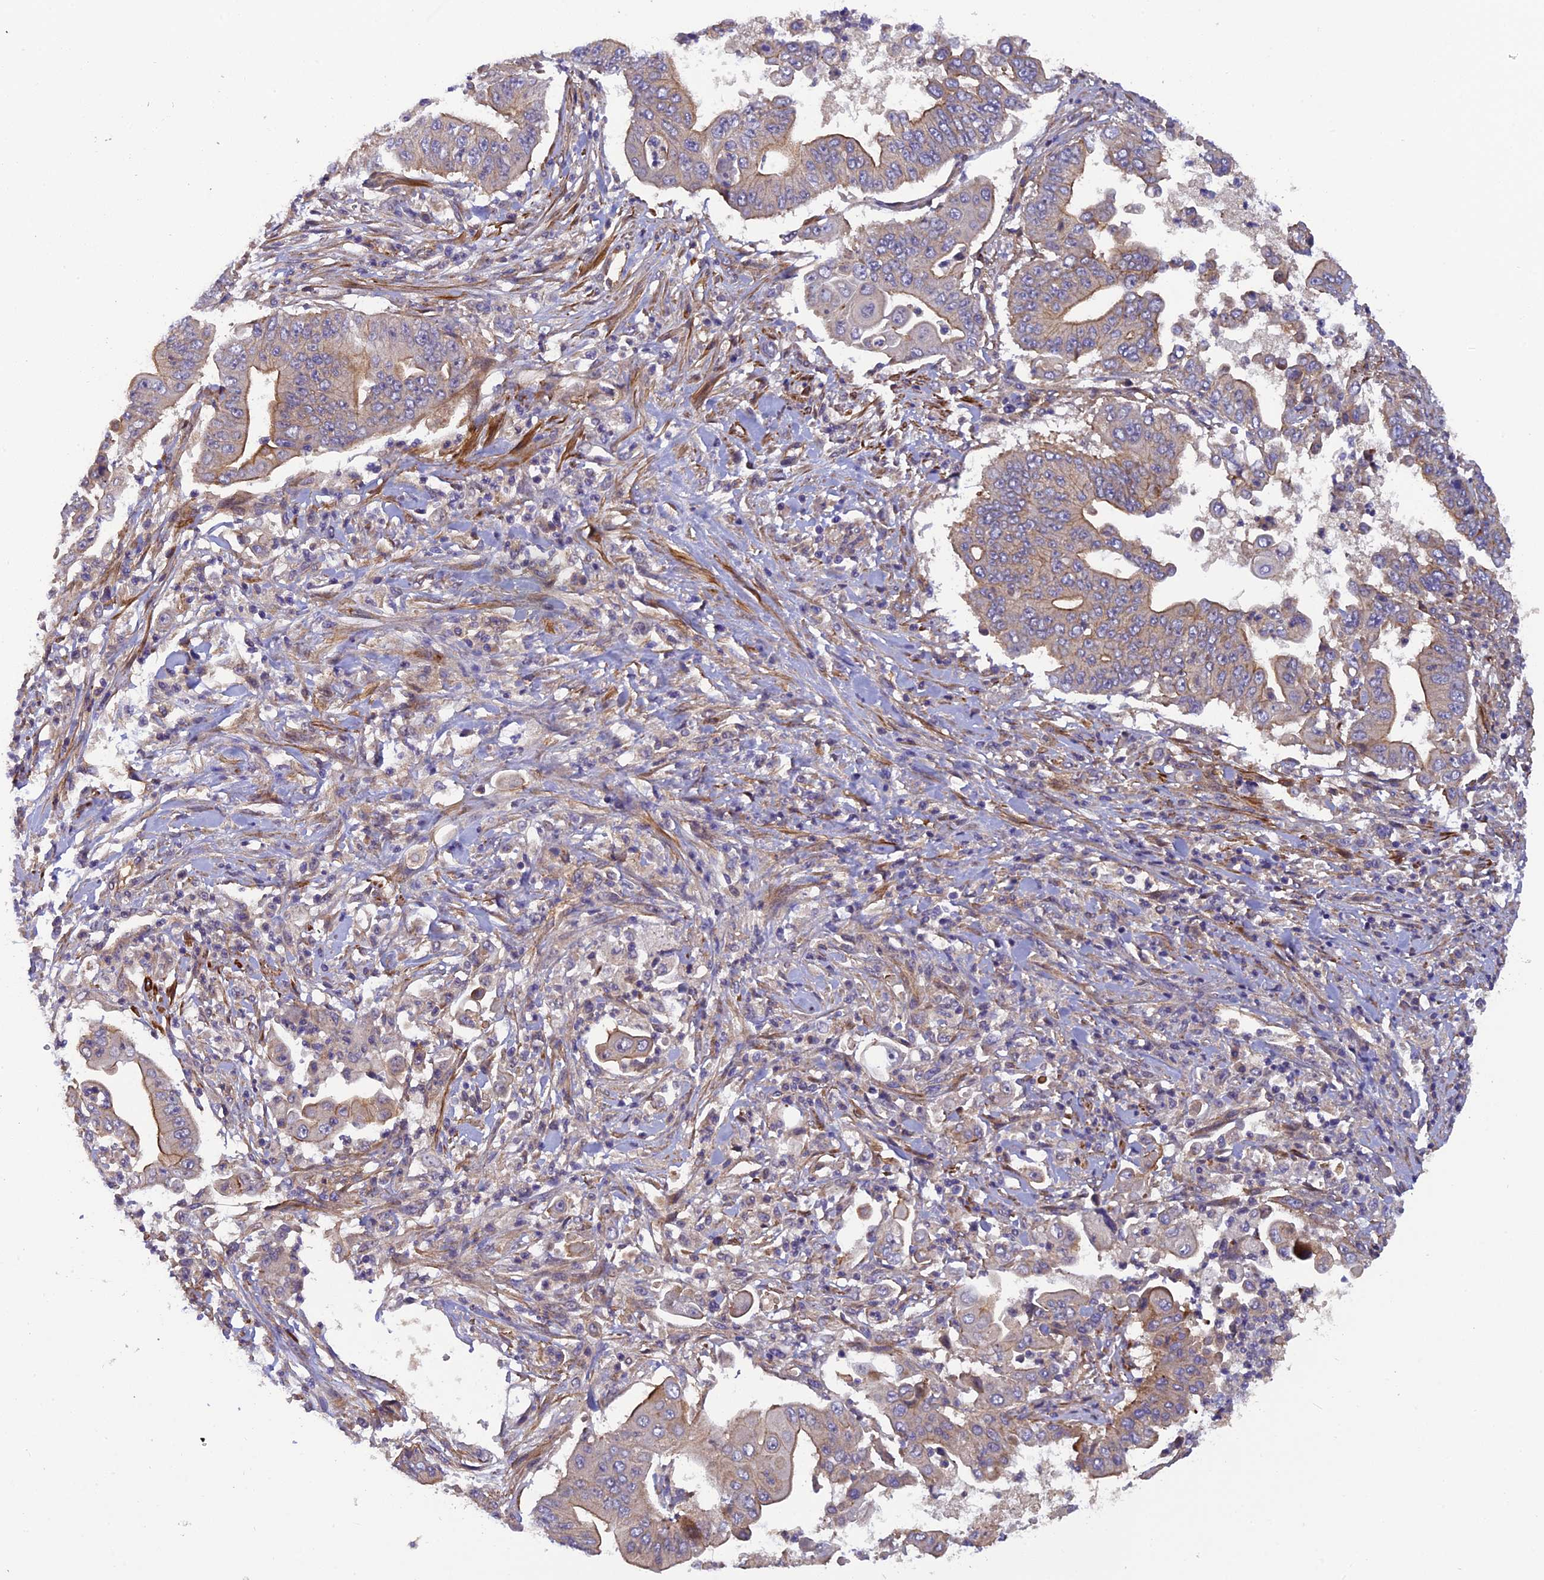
{"staining": {"intensity": "moderate", "quantity": "<25%", "location": "cytoplasmic/membranous"}, "tissue": "pancreatic cancer", "cell_type": "Tumor cells", "image_type": "cancer", "snomed": [{"axis": "morphology", "description": "Adenocarcinoma, NOS"}, {"axis": "topography", "description": "Pancreas"}], "caption": "About <25% of tumor cells in adenocarcinoma (pancreatic) display moderate cytoplasmic/membranous protein expression as visualized by brown immunohistochemical staining.", "gene": "ADAMTS15", "patient": {"sex": "female", "age": 77}}